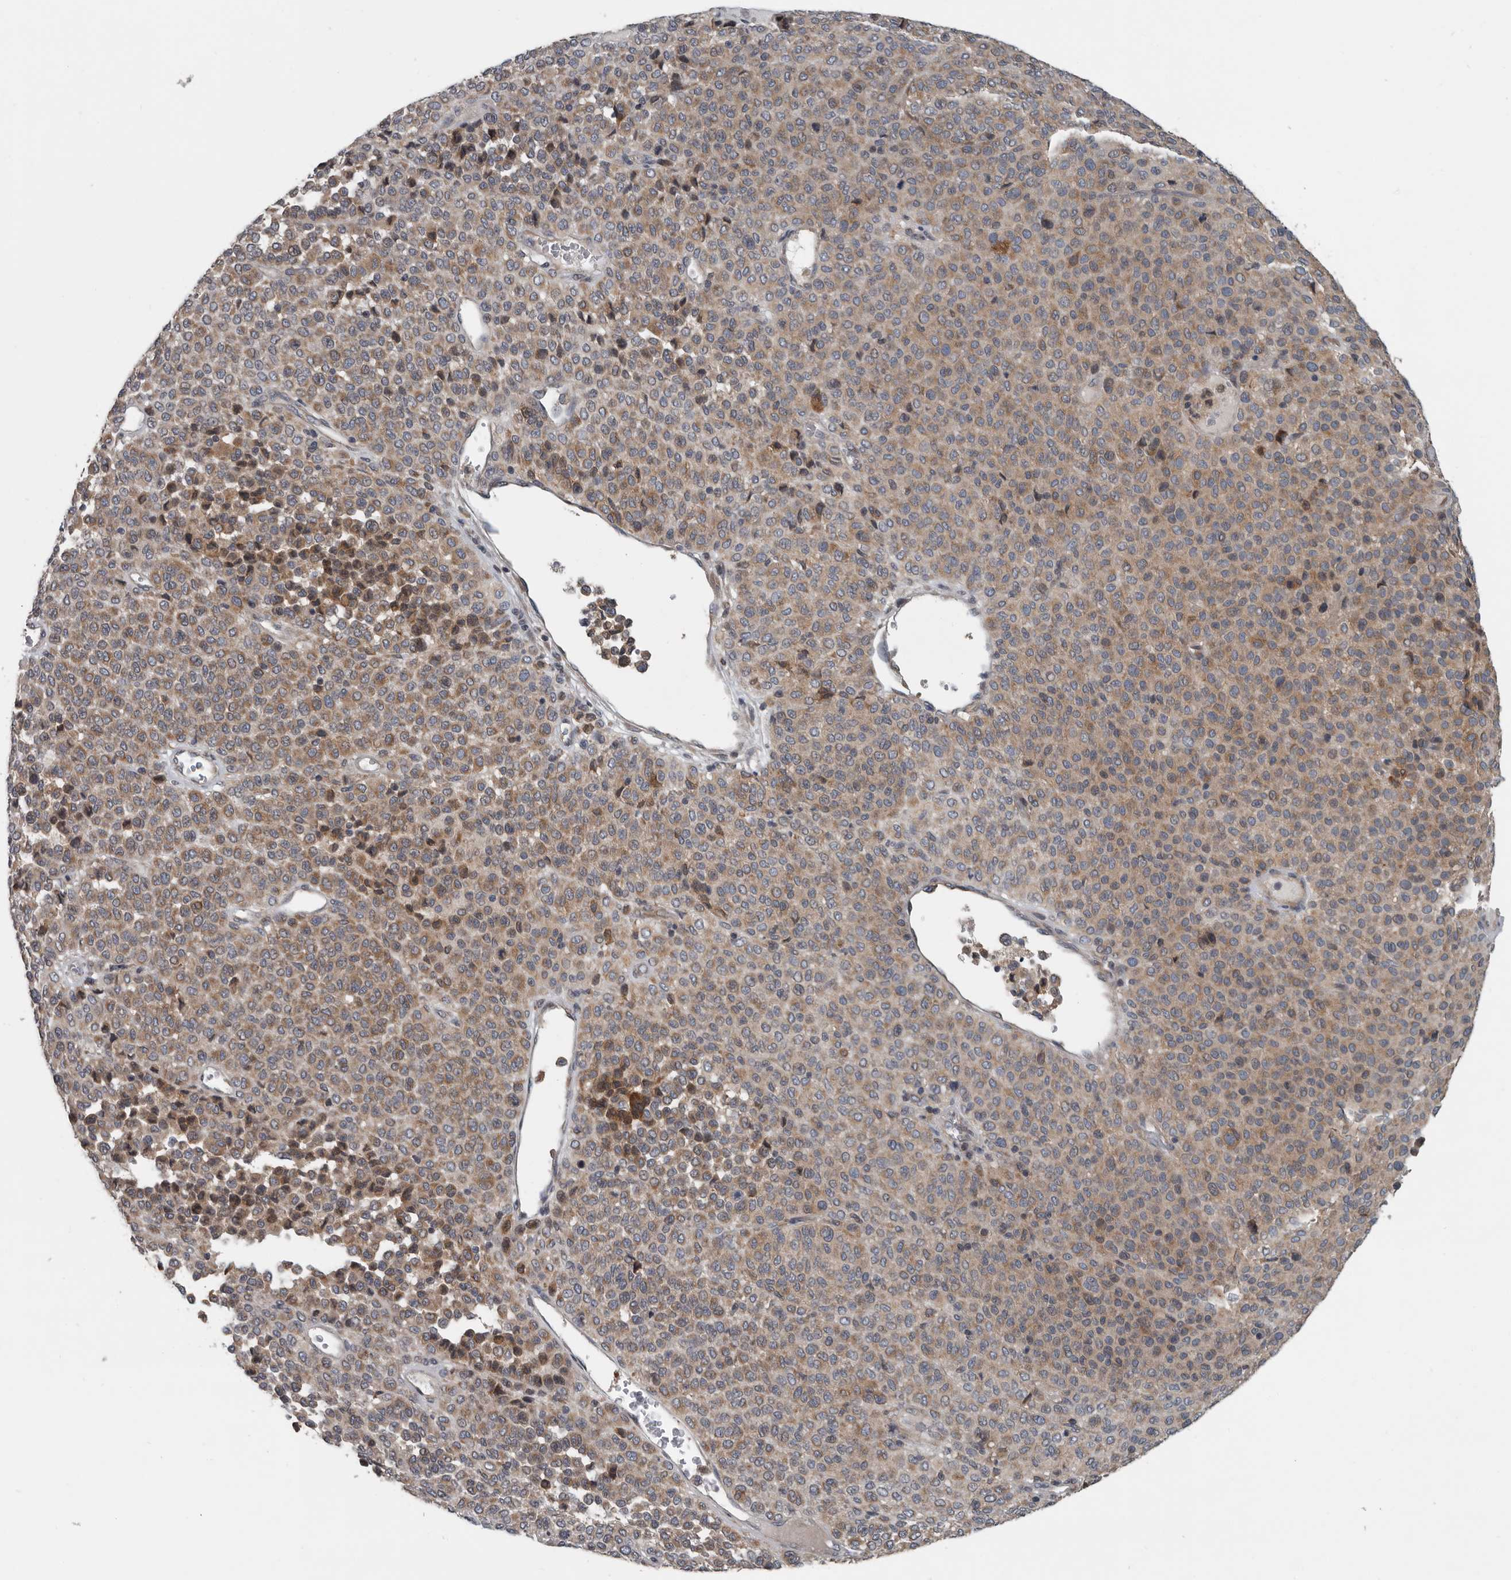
{"staining": {"intensity": "moderate", "quantity": ">75%", "location": "cytoplasmic/membranous"}, "tissue": "melanoma", "cell_type": "Tumor cells", "image_type": "cancer", "snomed": [{"axis": "morphology", "description": "Malignant melanoma, Metastatic site"}, {"axis": "topography", "description": "Pancreas"}], "caption": "Brown immunohistochemical staining in human melanoma demonstrates moderate cytoplasmic/membranous positivity in about >75% of tumor cells. (DAB = brown stain, brightfield microscopy at high magnification).", "gene": "TMEM199", "patient": {"sex": "female", "age": 30}}